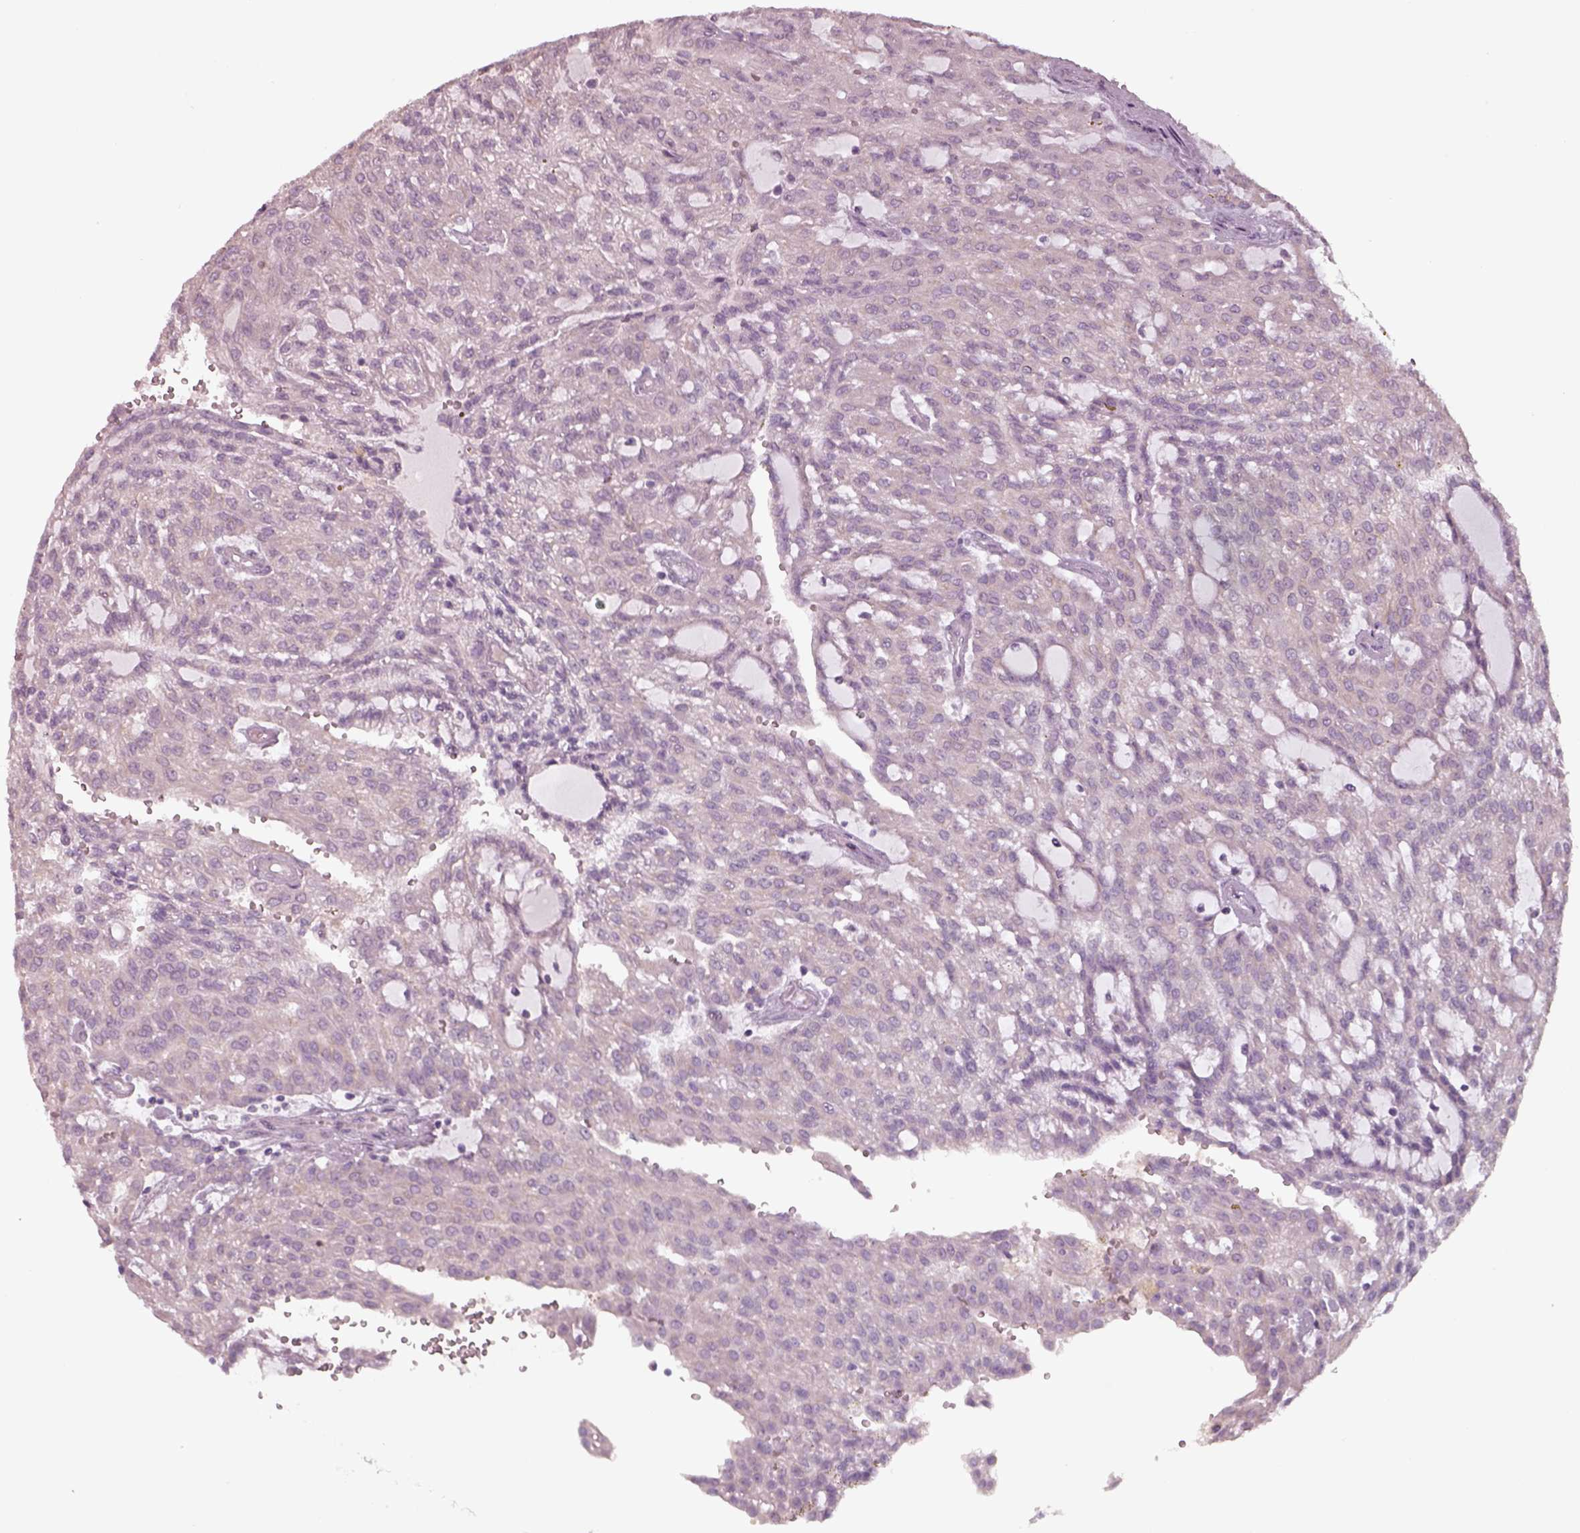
{"staining": {"intensity": "negative", "quantity": "none", "location": "none"}, "tissue": "renal cancer", "cell_type": "Tumor cells", "image_type": "cancer", "snomed": [{"axis": "morphology", "description": "Adenocarcinoma, NOS"}, {"axis": "topography", "description": "Kidney"}], "caption": "Human renal cancer (adenocarcinoma) stained for a protein using IHC displays no staining in tumor cells.", "gene": "SEPTIN14", "patient": {"sex": "male", "age": 63}}